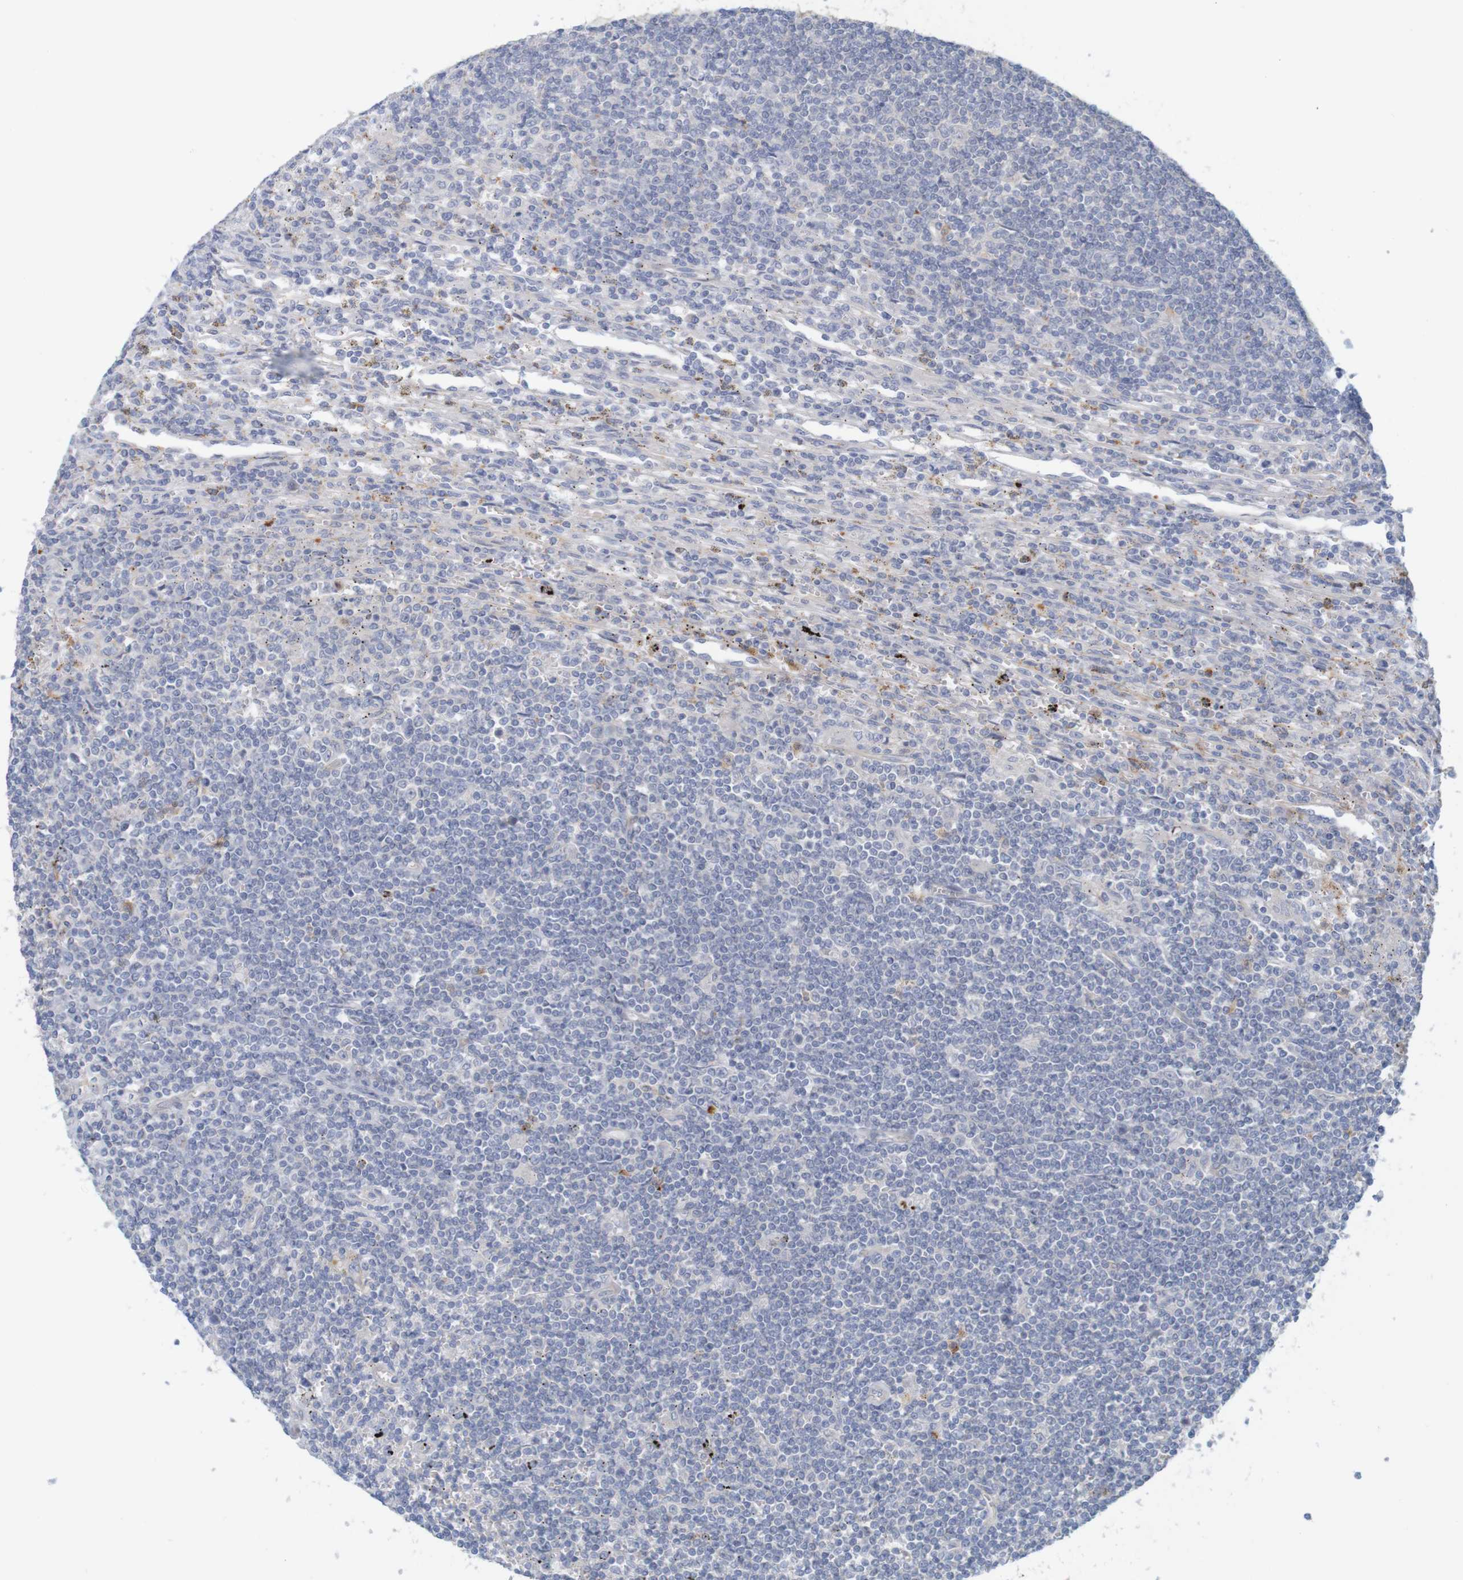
{"staining": {"intensity": "negative", "quantity": "none", "location": "none"}, "tissue": "lymphoma", "cell_type": "Tumor cells", "image_type": "cancer", "snomed": [{"axis": "morphology", "description": "Malignant lymphoma, non-Hodgkin's type, Low grade"}, {"axis": "topography", "description": "Spleen"}], "caption": "An IHC histopathology image of lymphoma is shown. There is no staining in tumor cells of lymphoma. (DAB IHC visualized using brightfield microscopy, high magnification).", "gene": "KRT23", "patient": {"sex": "male", "age": 76}}